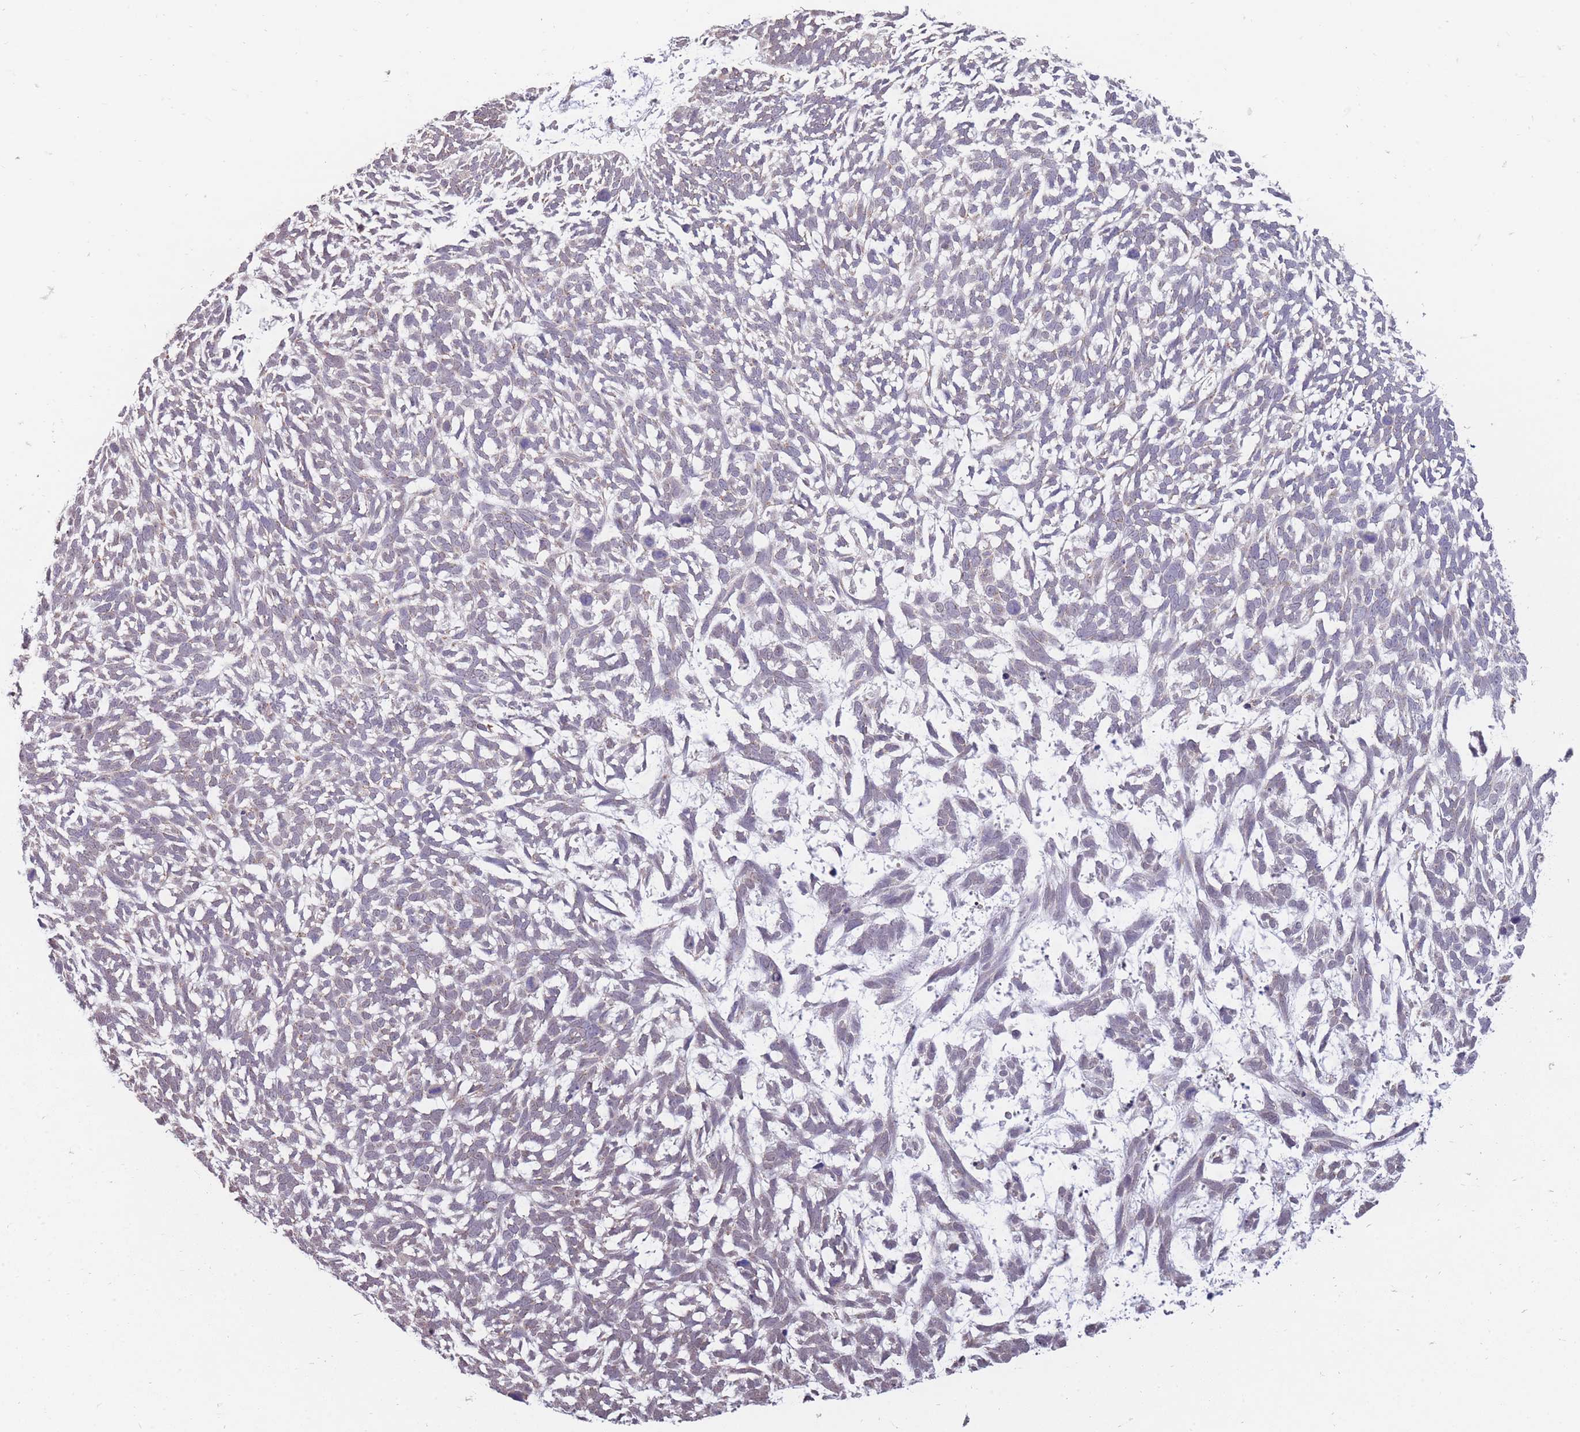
{"staining": {"intensity": "negative", "quantity": "none", "location": "none"}, "tissue": "skin cancer", "cell_type": "Tumor cells", "image_type": "cancer", "snomed": [{"axis": "morphology", "description": "Basal cell carcinoma"}, {"axis": "topography", "description": "Skin"}], "caption": "DAB (3,3'-diaminobenzidine) immunohistochemical staining of basal cell carcinoma (skin) exhibits no significant expression in tumor cells.", "gene": "NELL1", "patient": {"sex": "male", "age": 88}}